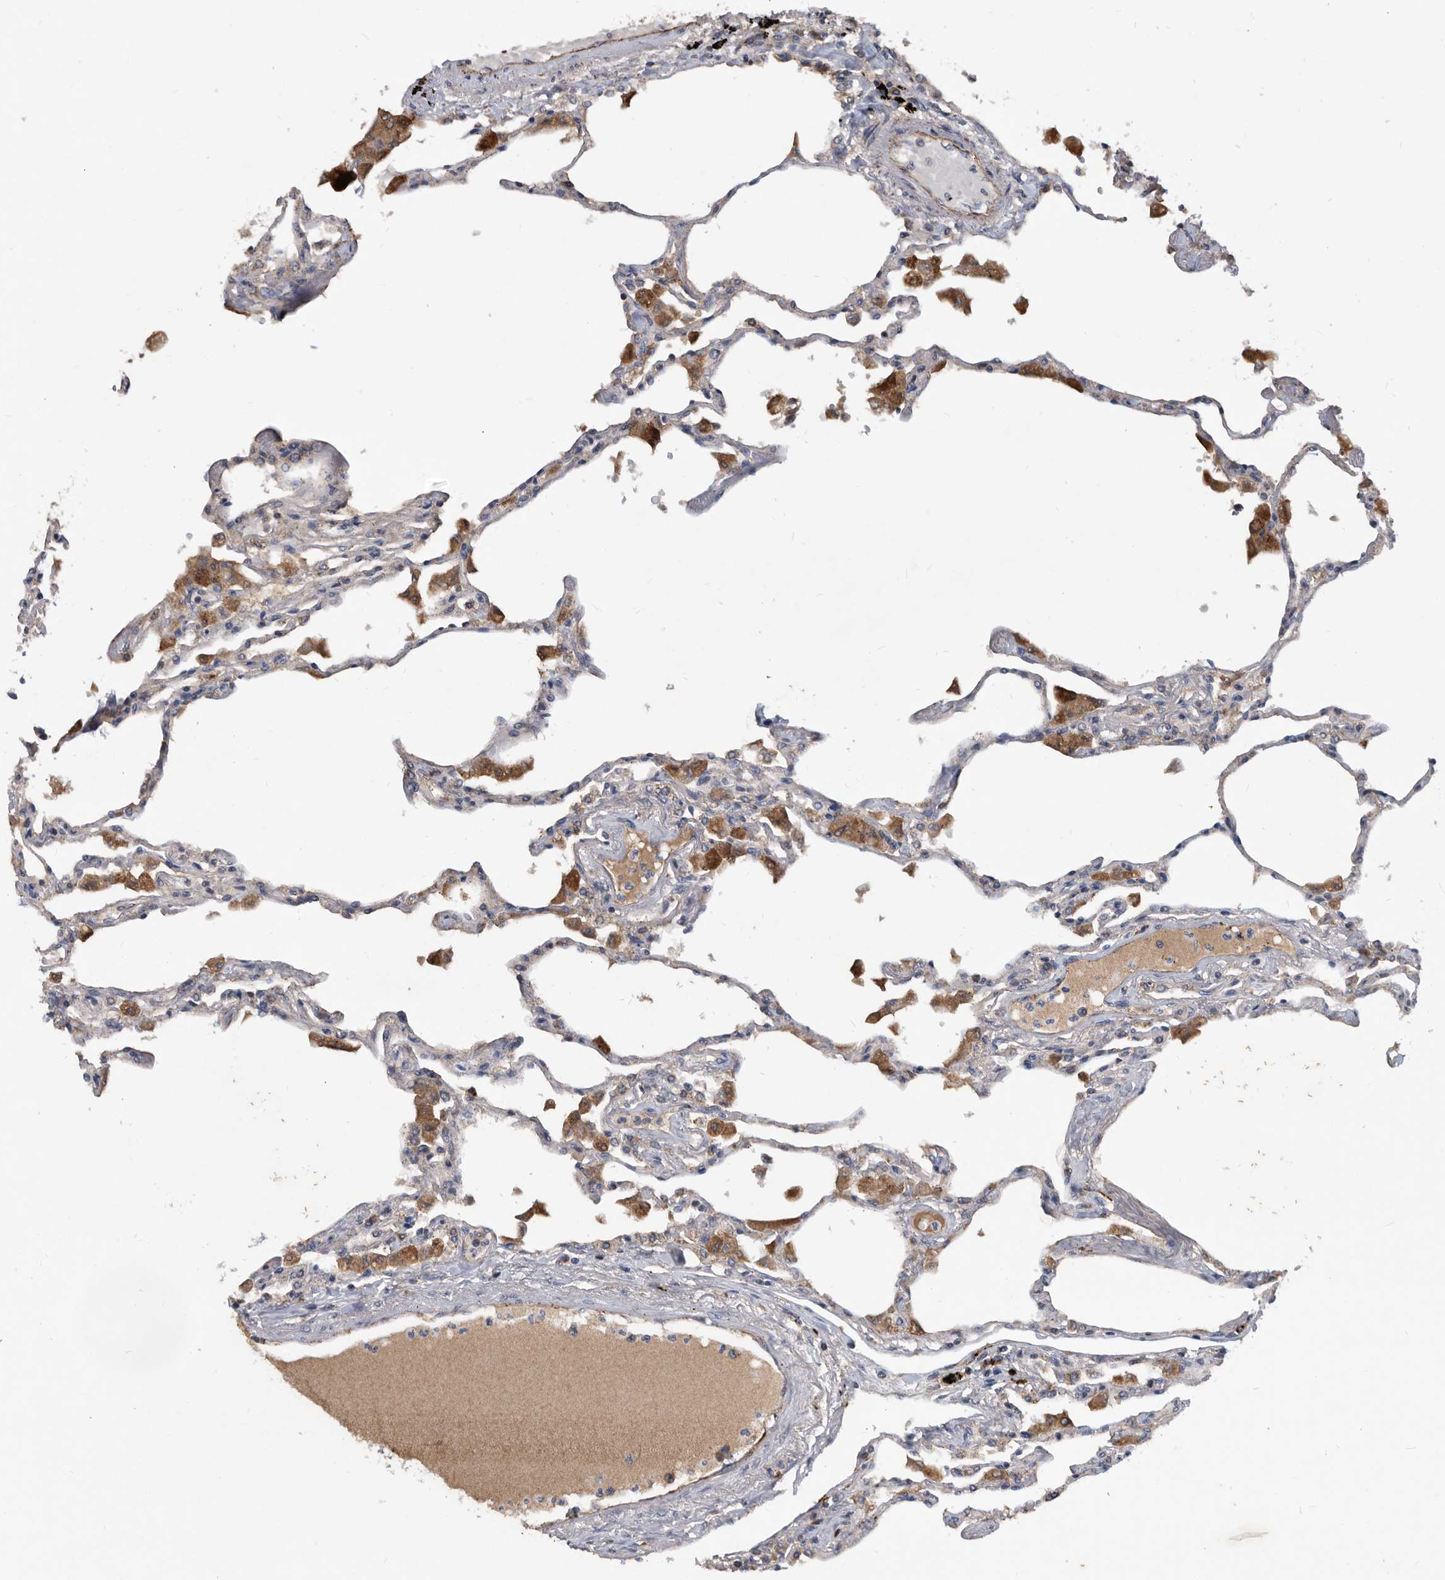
{"staining": {"intensity": "moderate", "quantity": "<25%", "location": "cytoplasmic/membranous"}, "tissue": "lung", "cell_type": "Alveolar cells", "image_type": "normal", "snomed": [{"axis": "morphology", "description": "Normal tissue, NOS"}, {"axis": "topography", "description": "Bronchus"}, {"axis": "topography", "description": "Lung"}], "caption": "Immunohistochemistry (IHC) micrograph of unremarkable lung: human lung stained using immunohistochemistry (IHC) displays low levels of moderate protein expression localized specifically in the cytoplasmic/membranous of alveolar cells, appearing as a cytoplasmic/membranous brown color.", "gene": "PI15", "patient": {"sex": "female", "age": 49}}